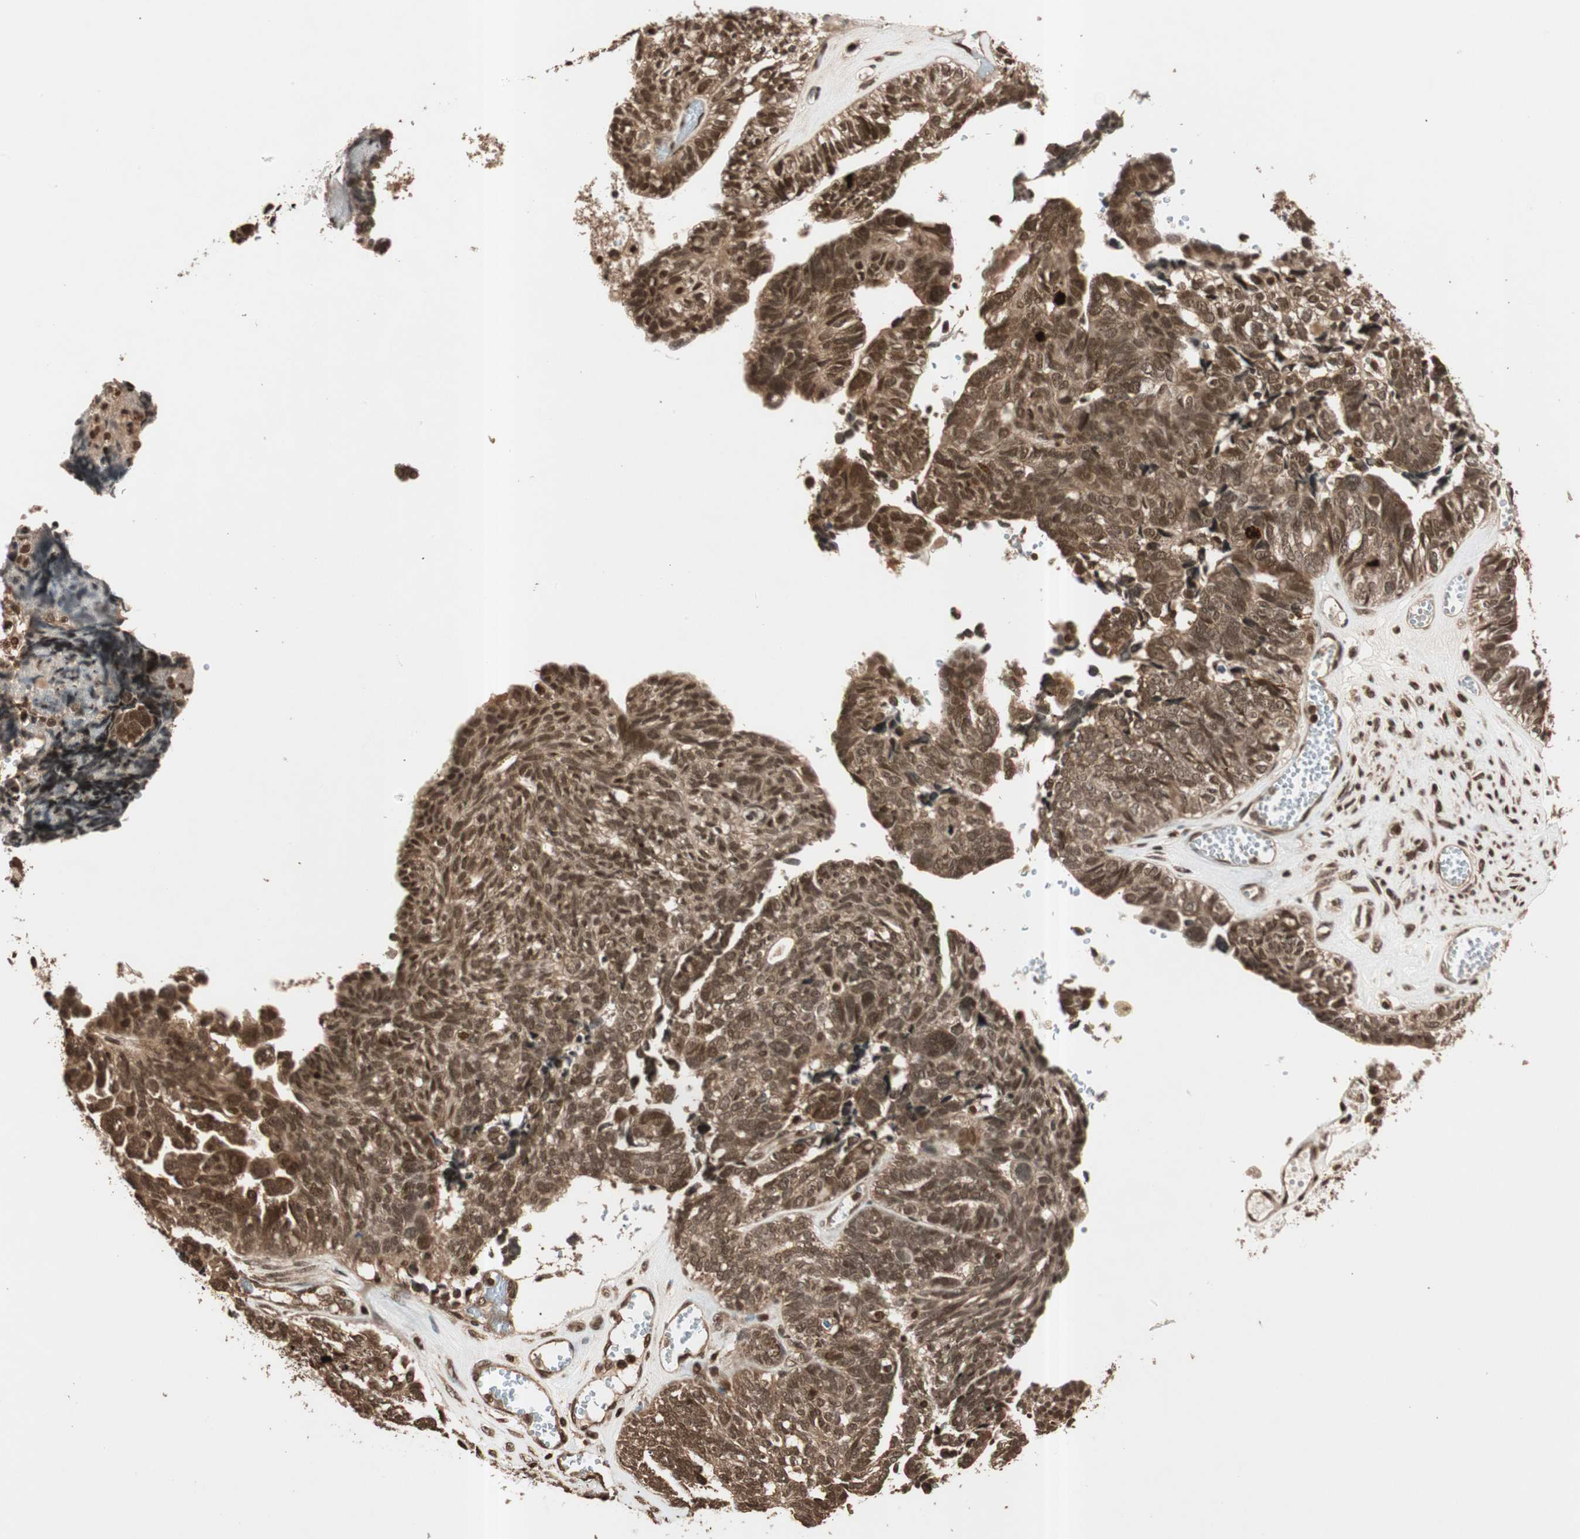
{"staining": {"intensity": "moderate", "quantity": ">75%", "location": "cytoplasmic/membranous,nuclear"}, "tissue": "ovarian cancer", "cell_type": "Tumor cells", "image_type": "cancer", "snomed": [{"axis": "morphology", "description": "Cystadenocarcinoma, serous, NOS"}, {"axis": "topography", "description": "Ovary"}], "caption": "Moderate cytoplasmic/membranous and nuclear staining is present in approximately >75% of tumor cells in ovarian cancer.", "gene": "ALKBH5", "patient": {"sex": "female", "age": 79}}